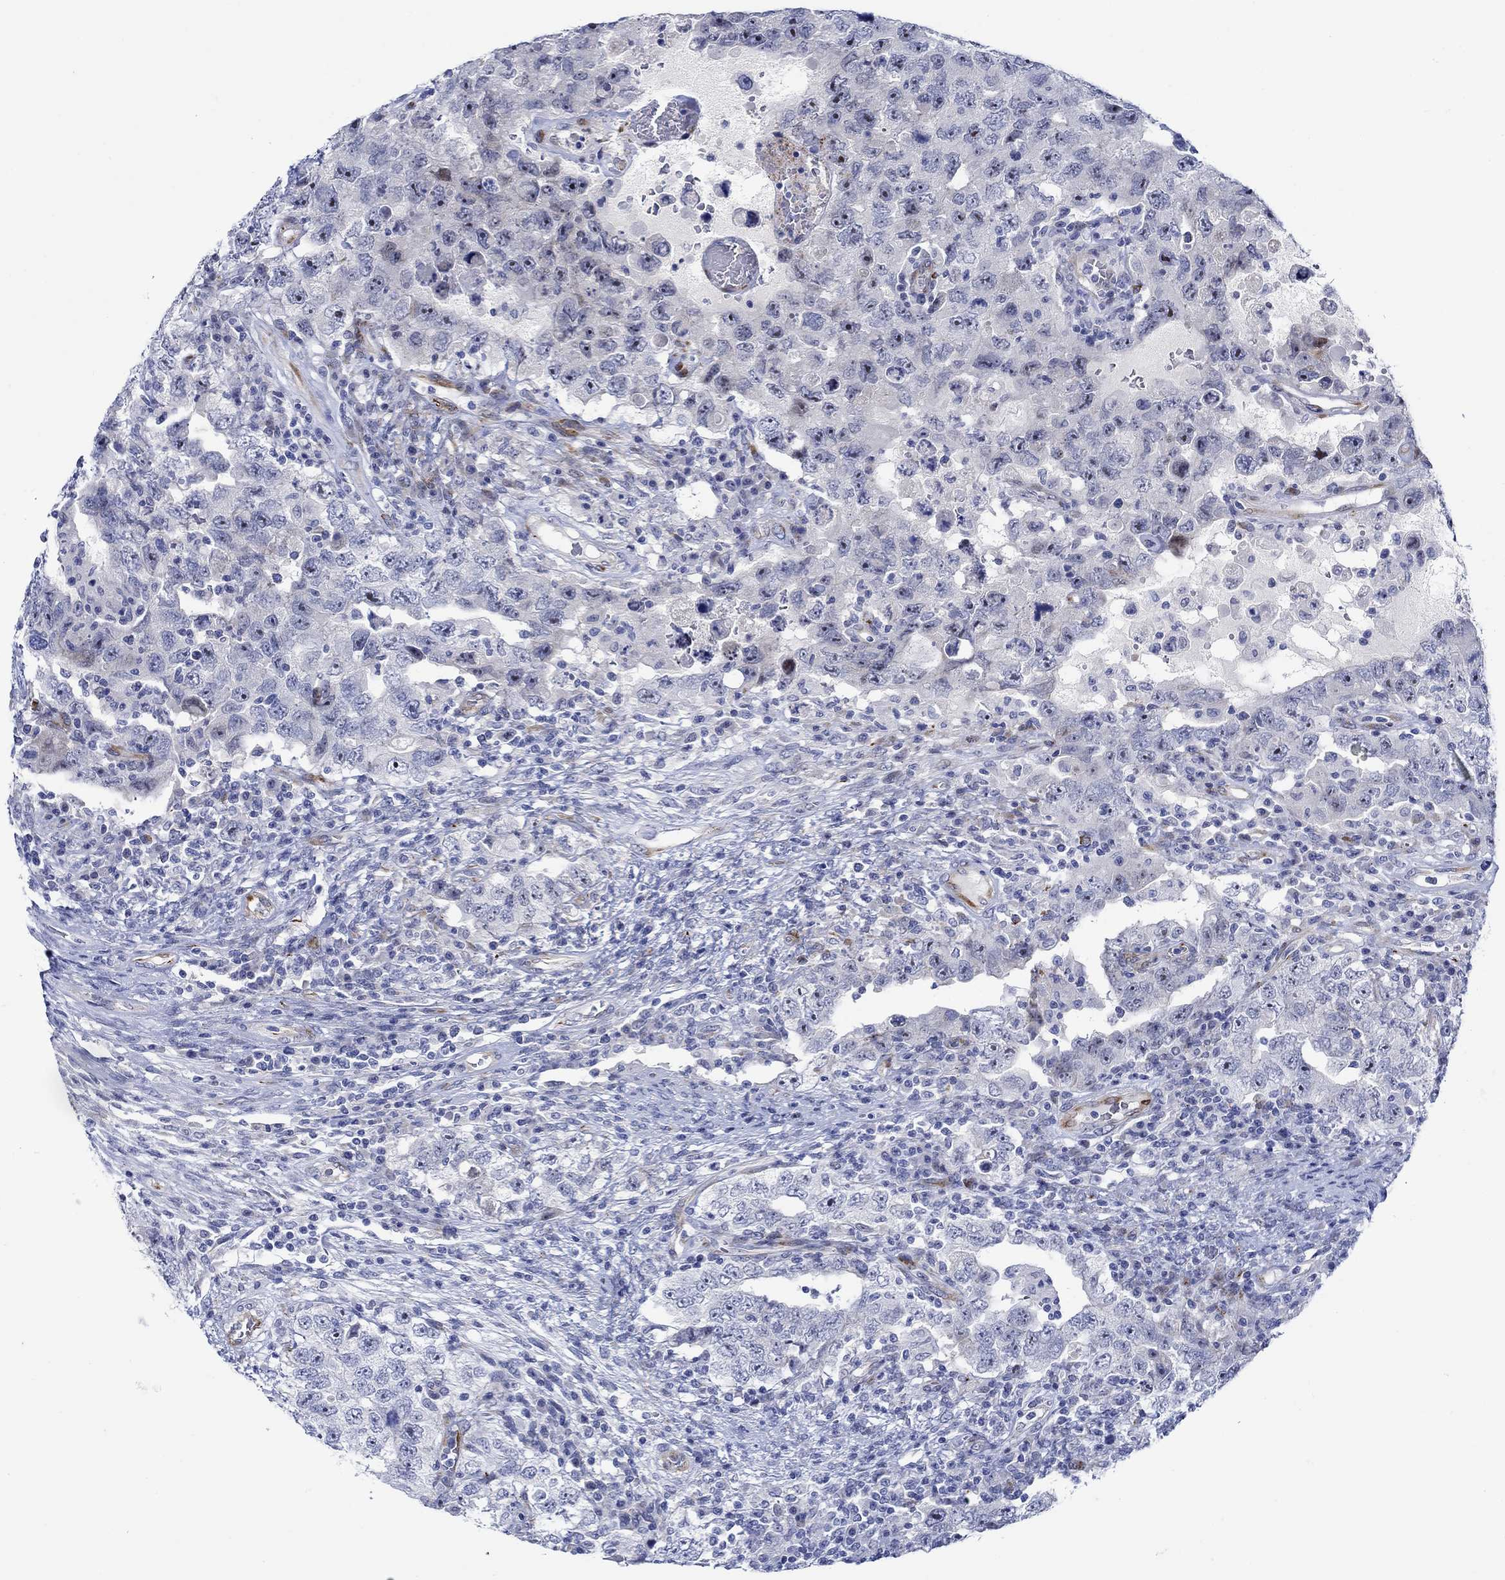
{"staining": {"intensity": "negative", "quantity": "none", "location": "none"}, "tissue": "testis cancer", "cell_type": "Tumor cells", "image_type": "cancer", "snomed": [{"axis": "morphology", "description": "Carcinoma, Embryonal, NOS"}, {"axis": "topography", "description": "Testis"}], "caption": "Tumor cells show no significant expression in testis cancer. (Brightfield microscopy of DAB (3,3'-diaminobenzidine) immunohistochemistry (IHC) at high magnification).", "gene": "KSR2", "patient": {"sex": "male", "age": 26}}